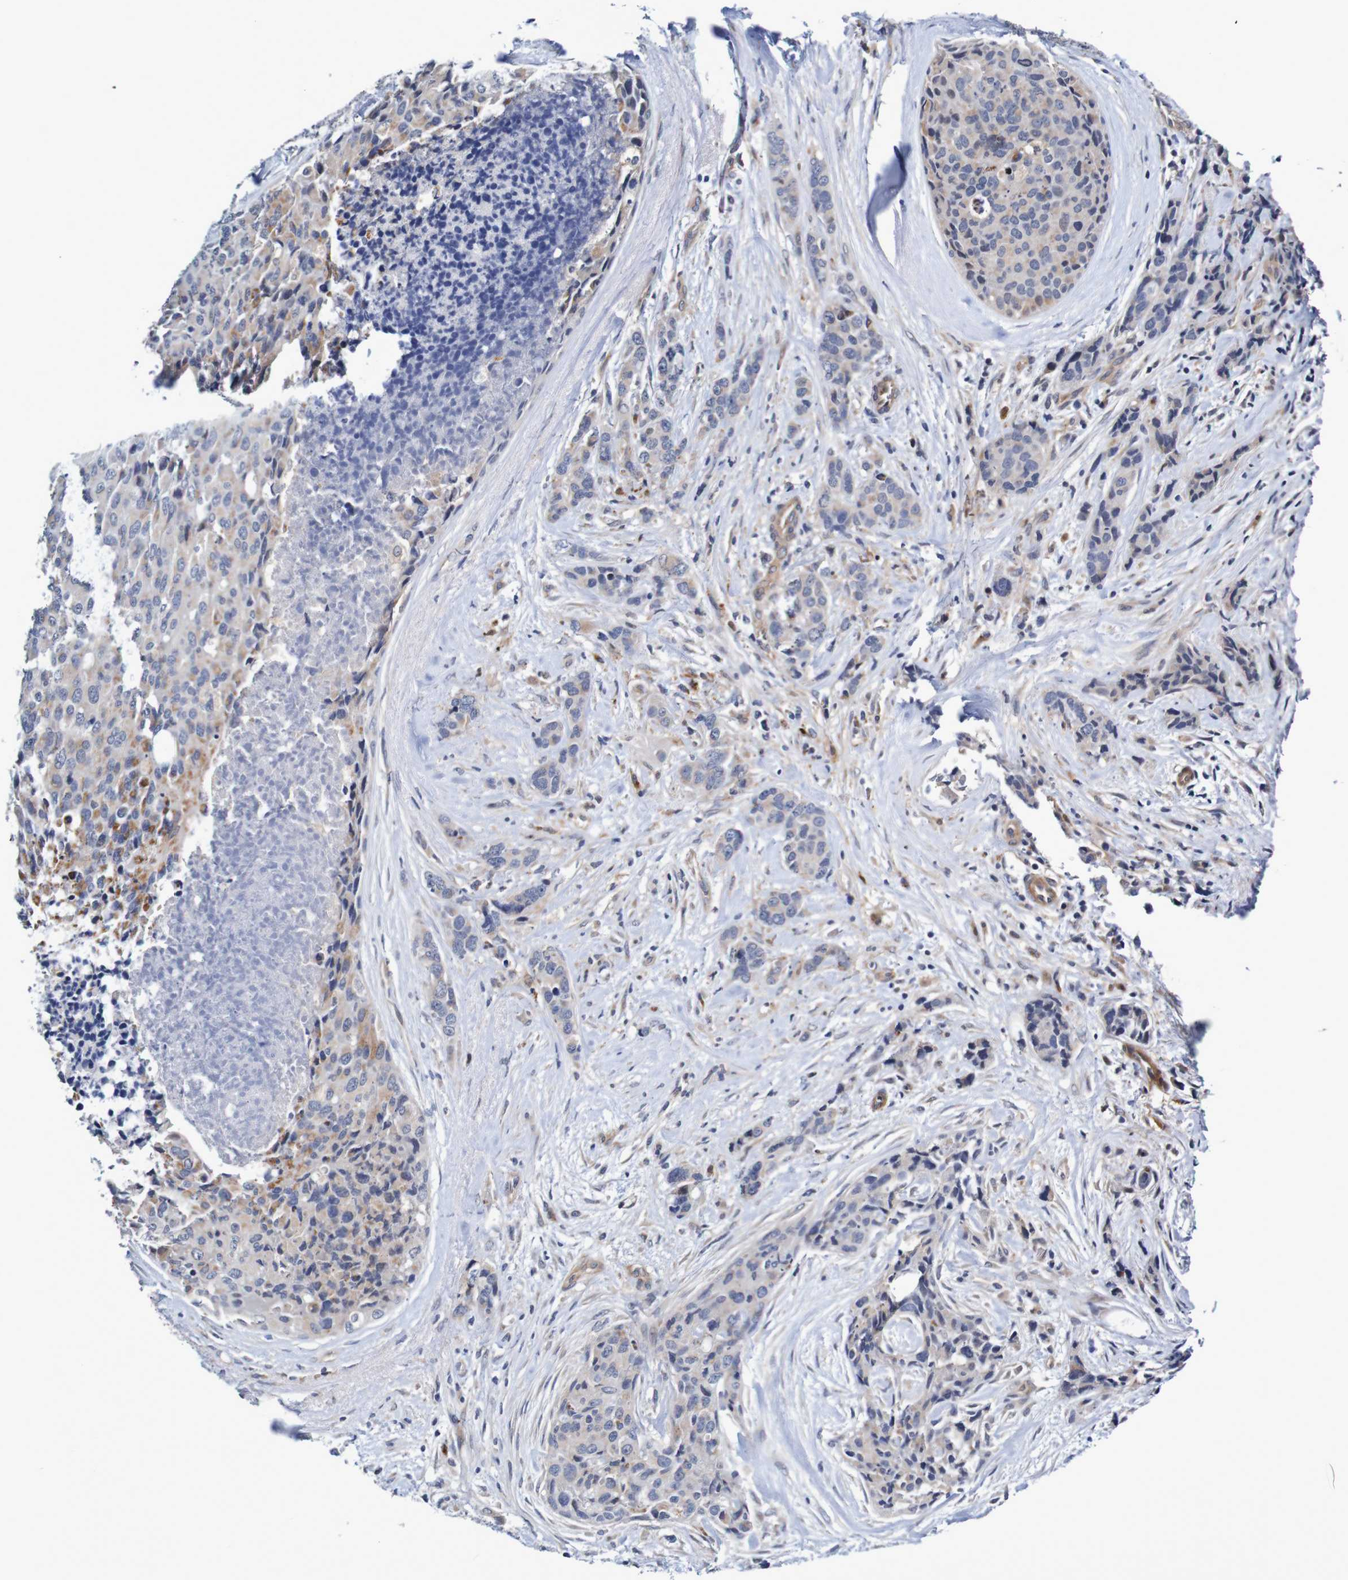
{"staining": {"intensity": "weak", "quantity": "<25%", "location": "cytoplasmic/membranous"}, "tissue": "breast cancer", "cell_type": "Tumor cells", "image_type": "cancer", "snomed": [{"axis": "morphology", "description": "Lobular carcinoma"}, {"axis": "topography", "description": "Breast"}], "caption": "This photomicrograph is of lobular carcinoma (breast) stained with immunohistochemistry to label a protein in brown with the nuclei are counter-stained blue. There is no positivity in tumor cells. (DAB immunohistochemistry (IHC) with hematoxylin counter stain).", "gene": "CPED1", "patient": {"sex": "female", "age": 59}}